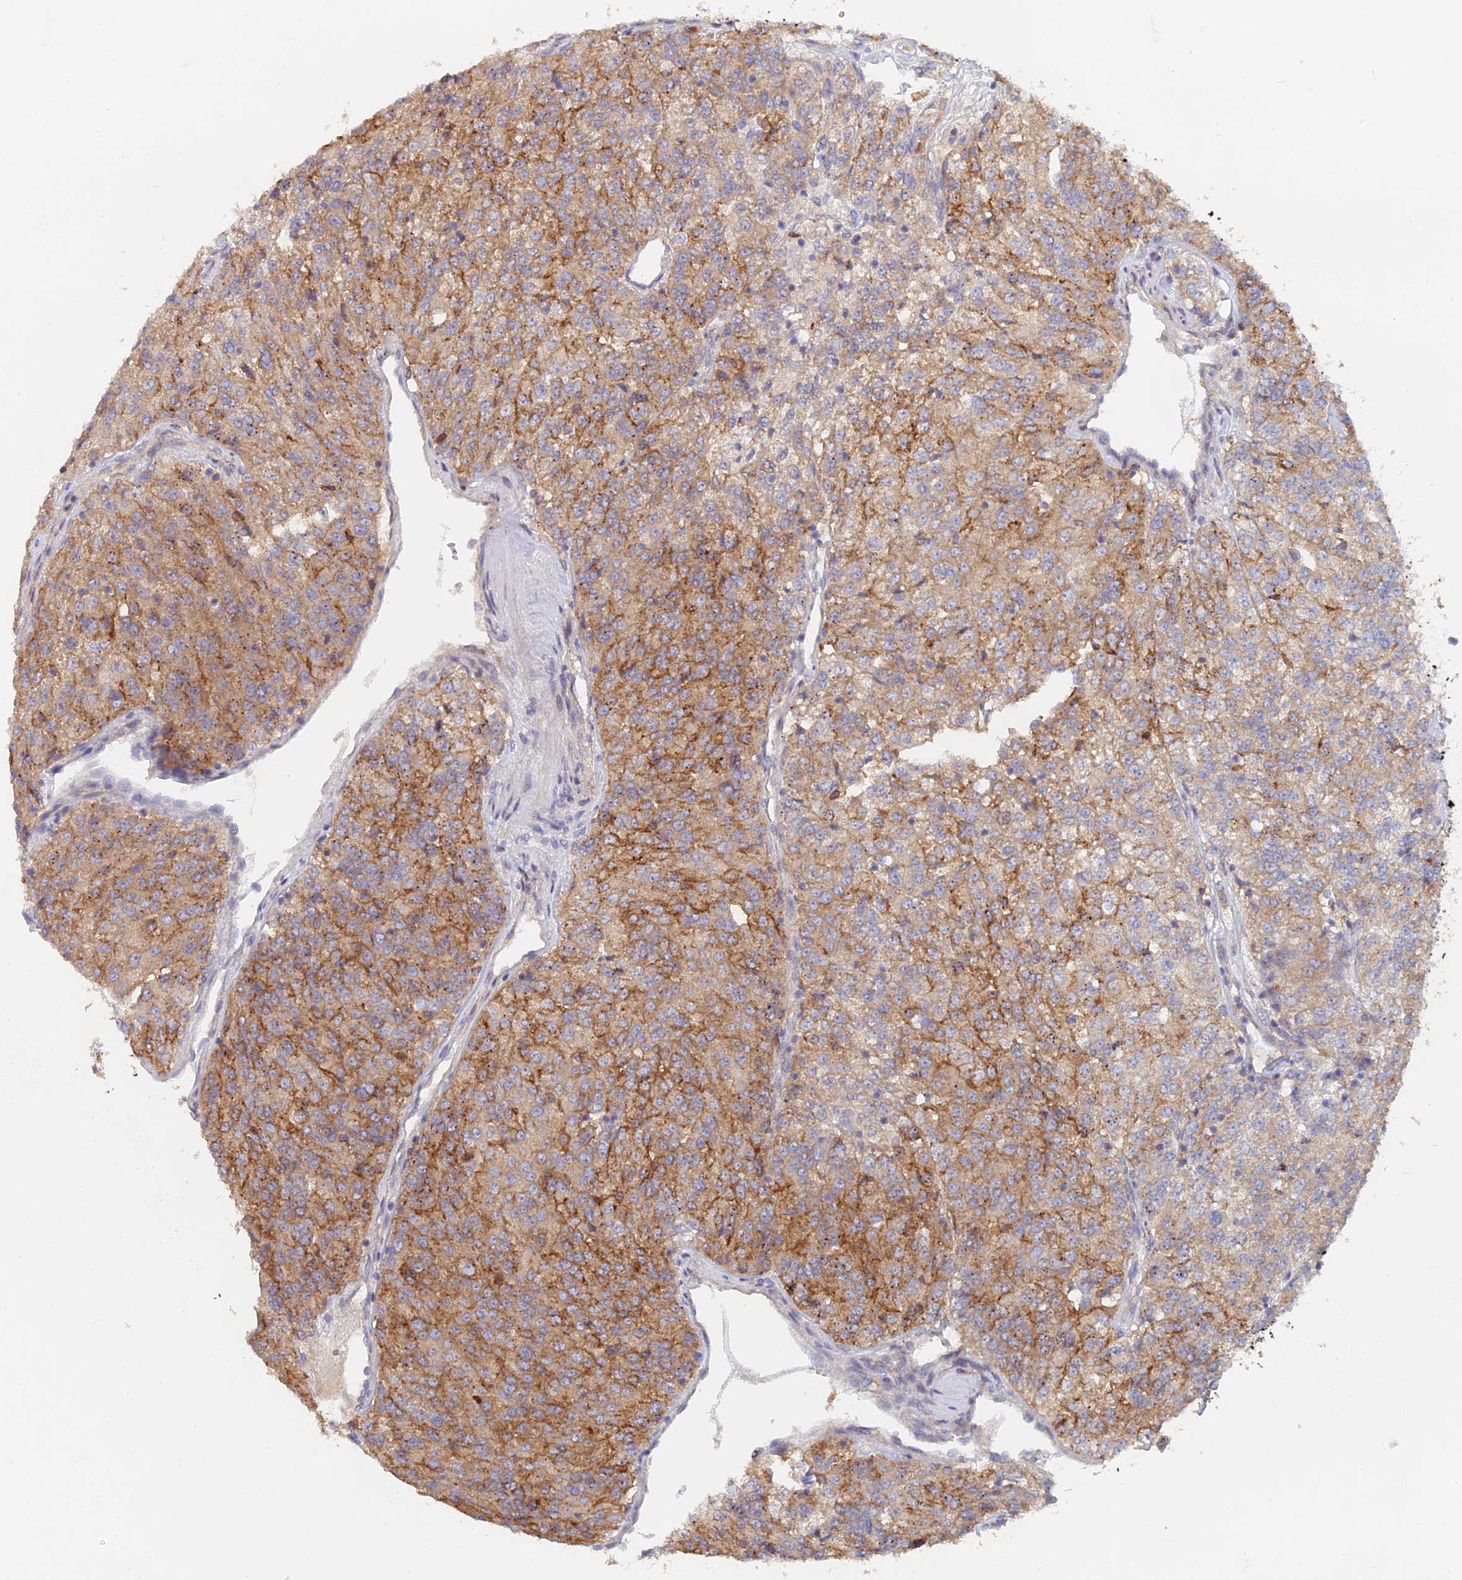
{"staining": {"intensity": "moderate", "quantity": ">75%", "location": "cytoplasmic/membranous"}, "tissue": "renal cancer", "cell_type": "Tumor cells", "image_type": "cancer", "snomed": [{"axis": "morphology", "description": "Adenocarcinoma, NOS"}, {"axis": "topography", "description": "Kidney"}], "caption": "Renal adenocarcinoma stained with DAB IHC reveals medium levels of moderate cytoplasmic/membranous staining in approximately >75% of tumor cells.", "gene": "ARRDC1", "patient": {"sex": "female", "age": 63}}